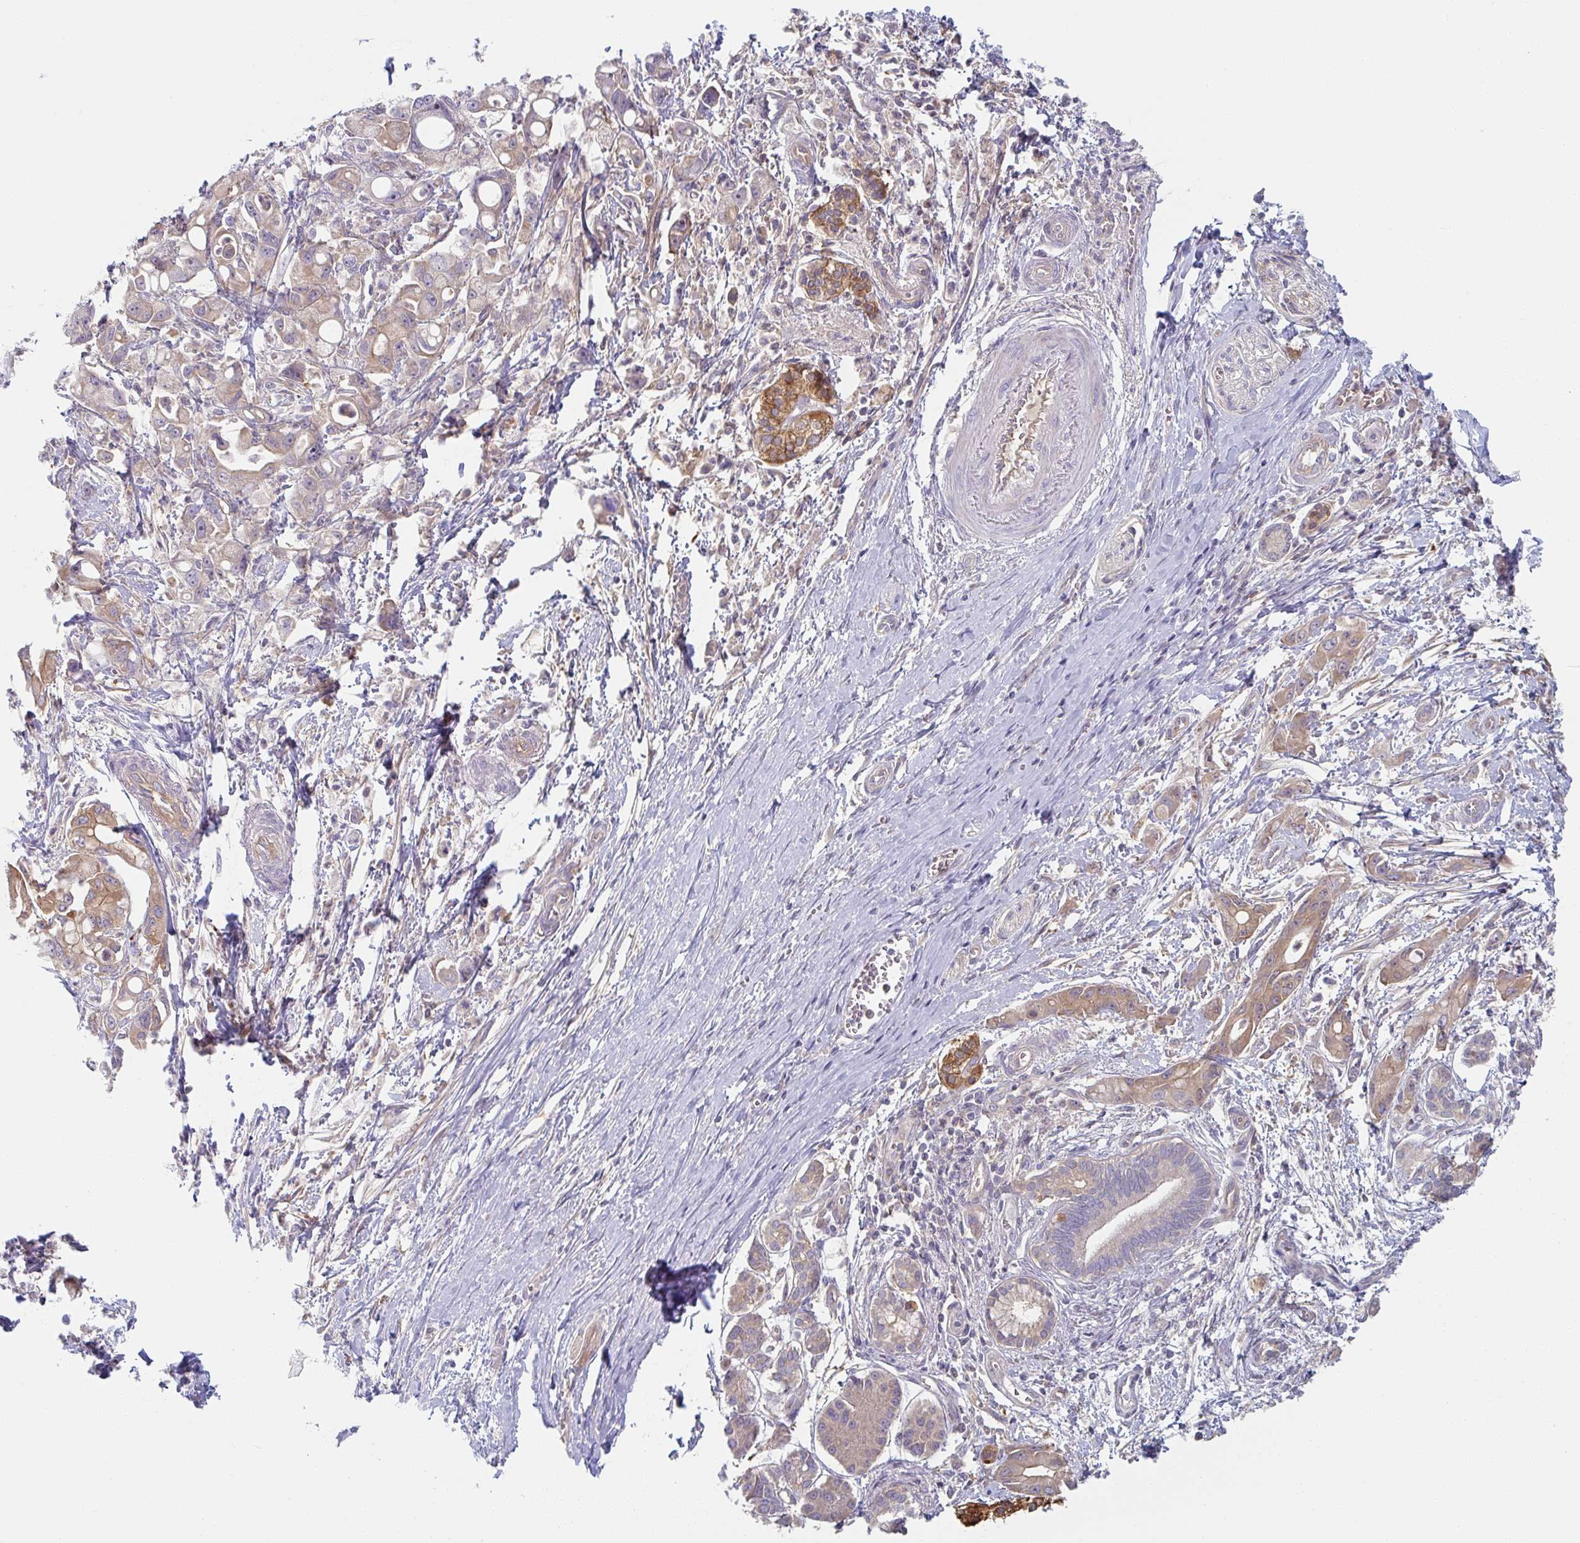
{"staining": {"intensity": "moderate", "quantity": "25%-75%", "location": "cytoplasmic/membranous"}, "tissue": "pancreatic cancer", "cell_type": "Tumor cells", "image_type": "cancer", "snomed": [{"axis": "morphology", "description": "Adenocarcinoma, NOS"}, {"axis": "topography", "description": "Pancreas"}], "caption": "IHC (DAB) staining of pancreatic cancer reveals moderate cytoplasmic/membranous protein expression in approximately 25%-75% of tumor cells.", "gene": "AMPD2", "patient": {"sex": "male", "age": 68}}